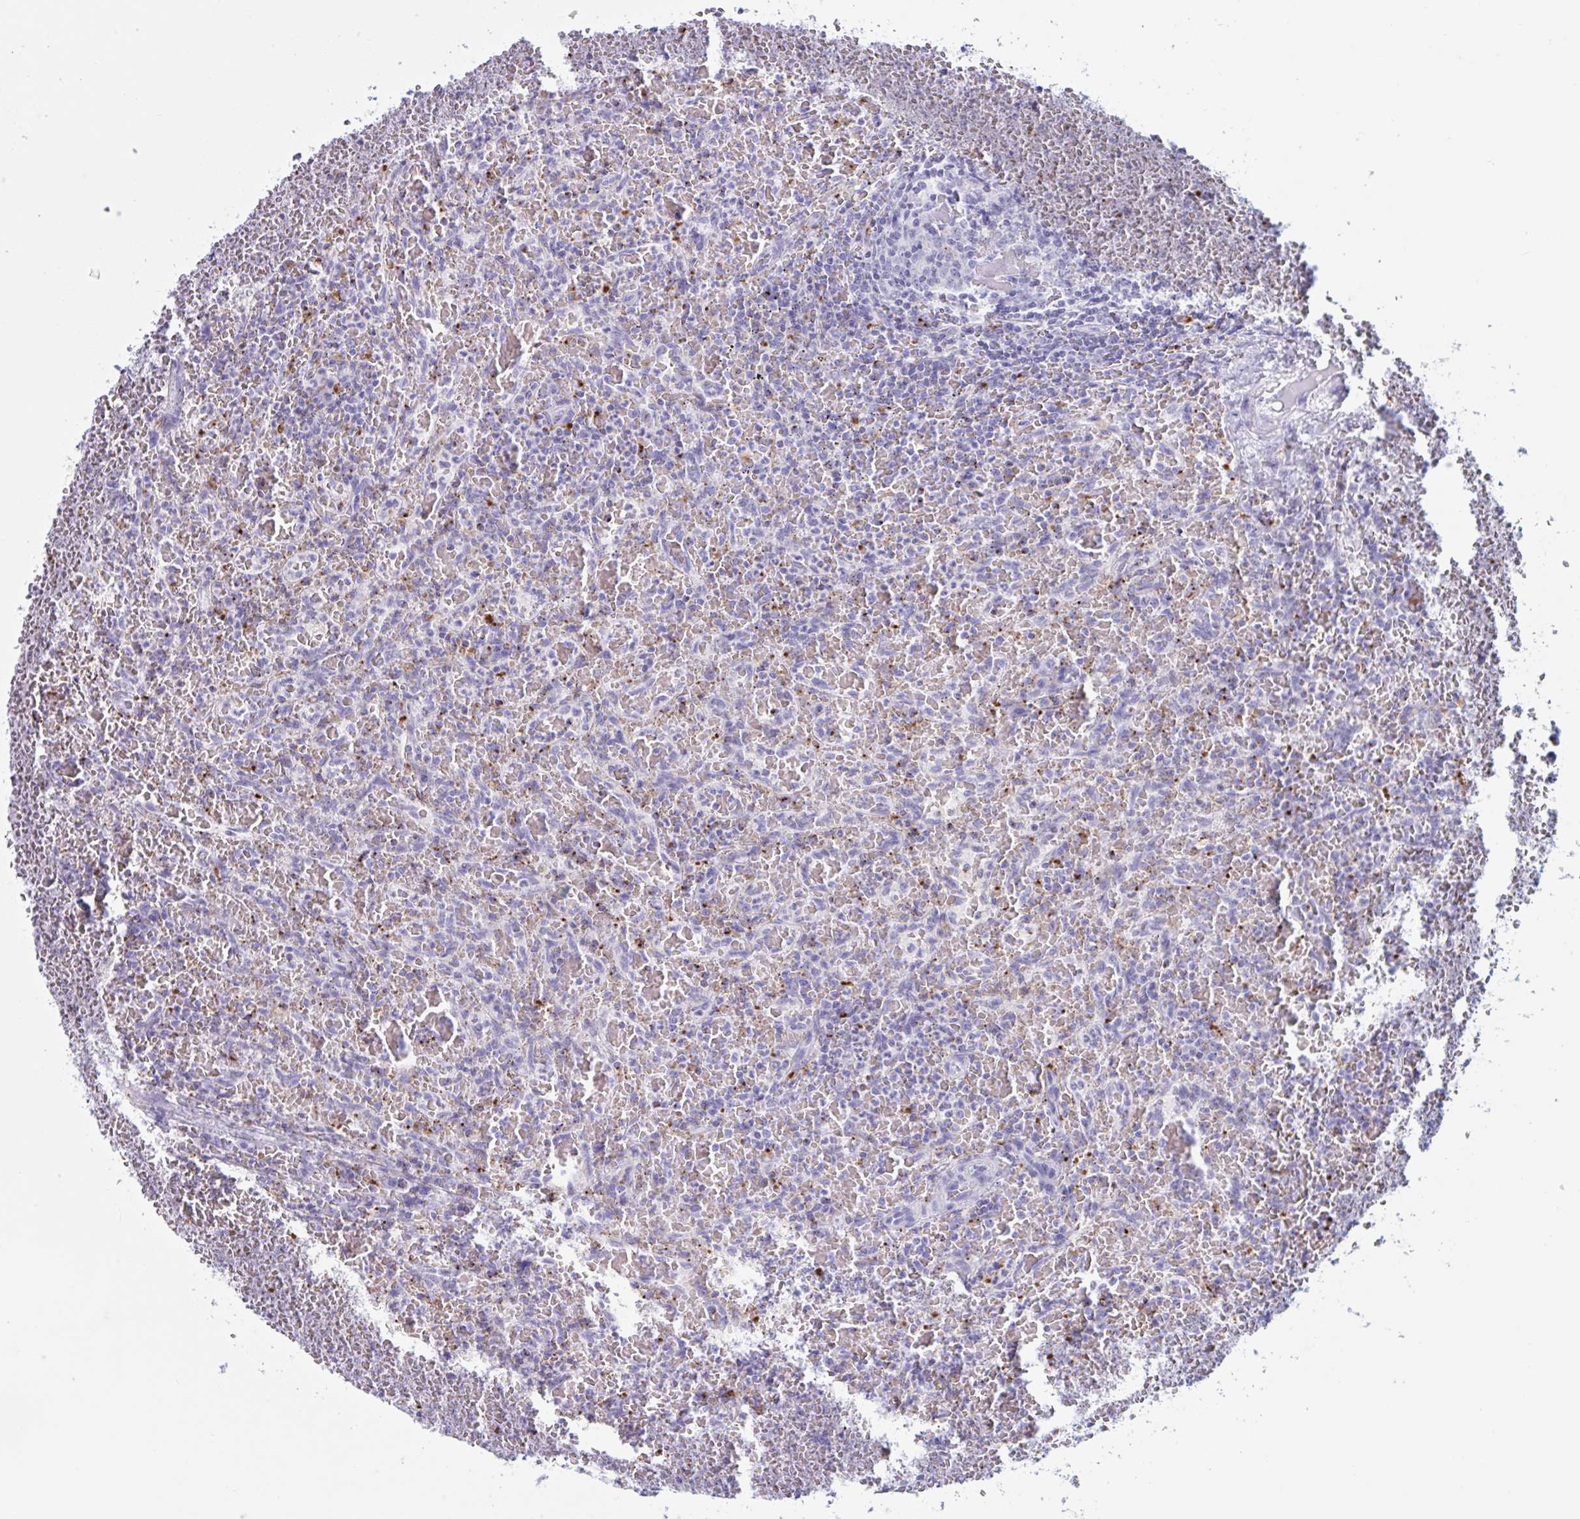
{"staining": {"intensity": "negative", "quantity": "none", "location": "none"}, "tissue": "lymphoma", "cell_type": "Tumor cells", "image_type": "cancer", "snomed": [{"axis": "morphology", "description": "Malignant lymphoma, non-Hodgkin's type, Low grade"}, {"axis": "topography", "description": "Spleen"}], "caption": "This is an IHC histopathology image of malignant lymphoma, non-Hodgkin's type (low-grade). There is no expression in tumor cells.", "gene": "XCL1", "patient": {"sex": "female", "age": 64}}